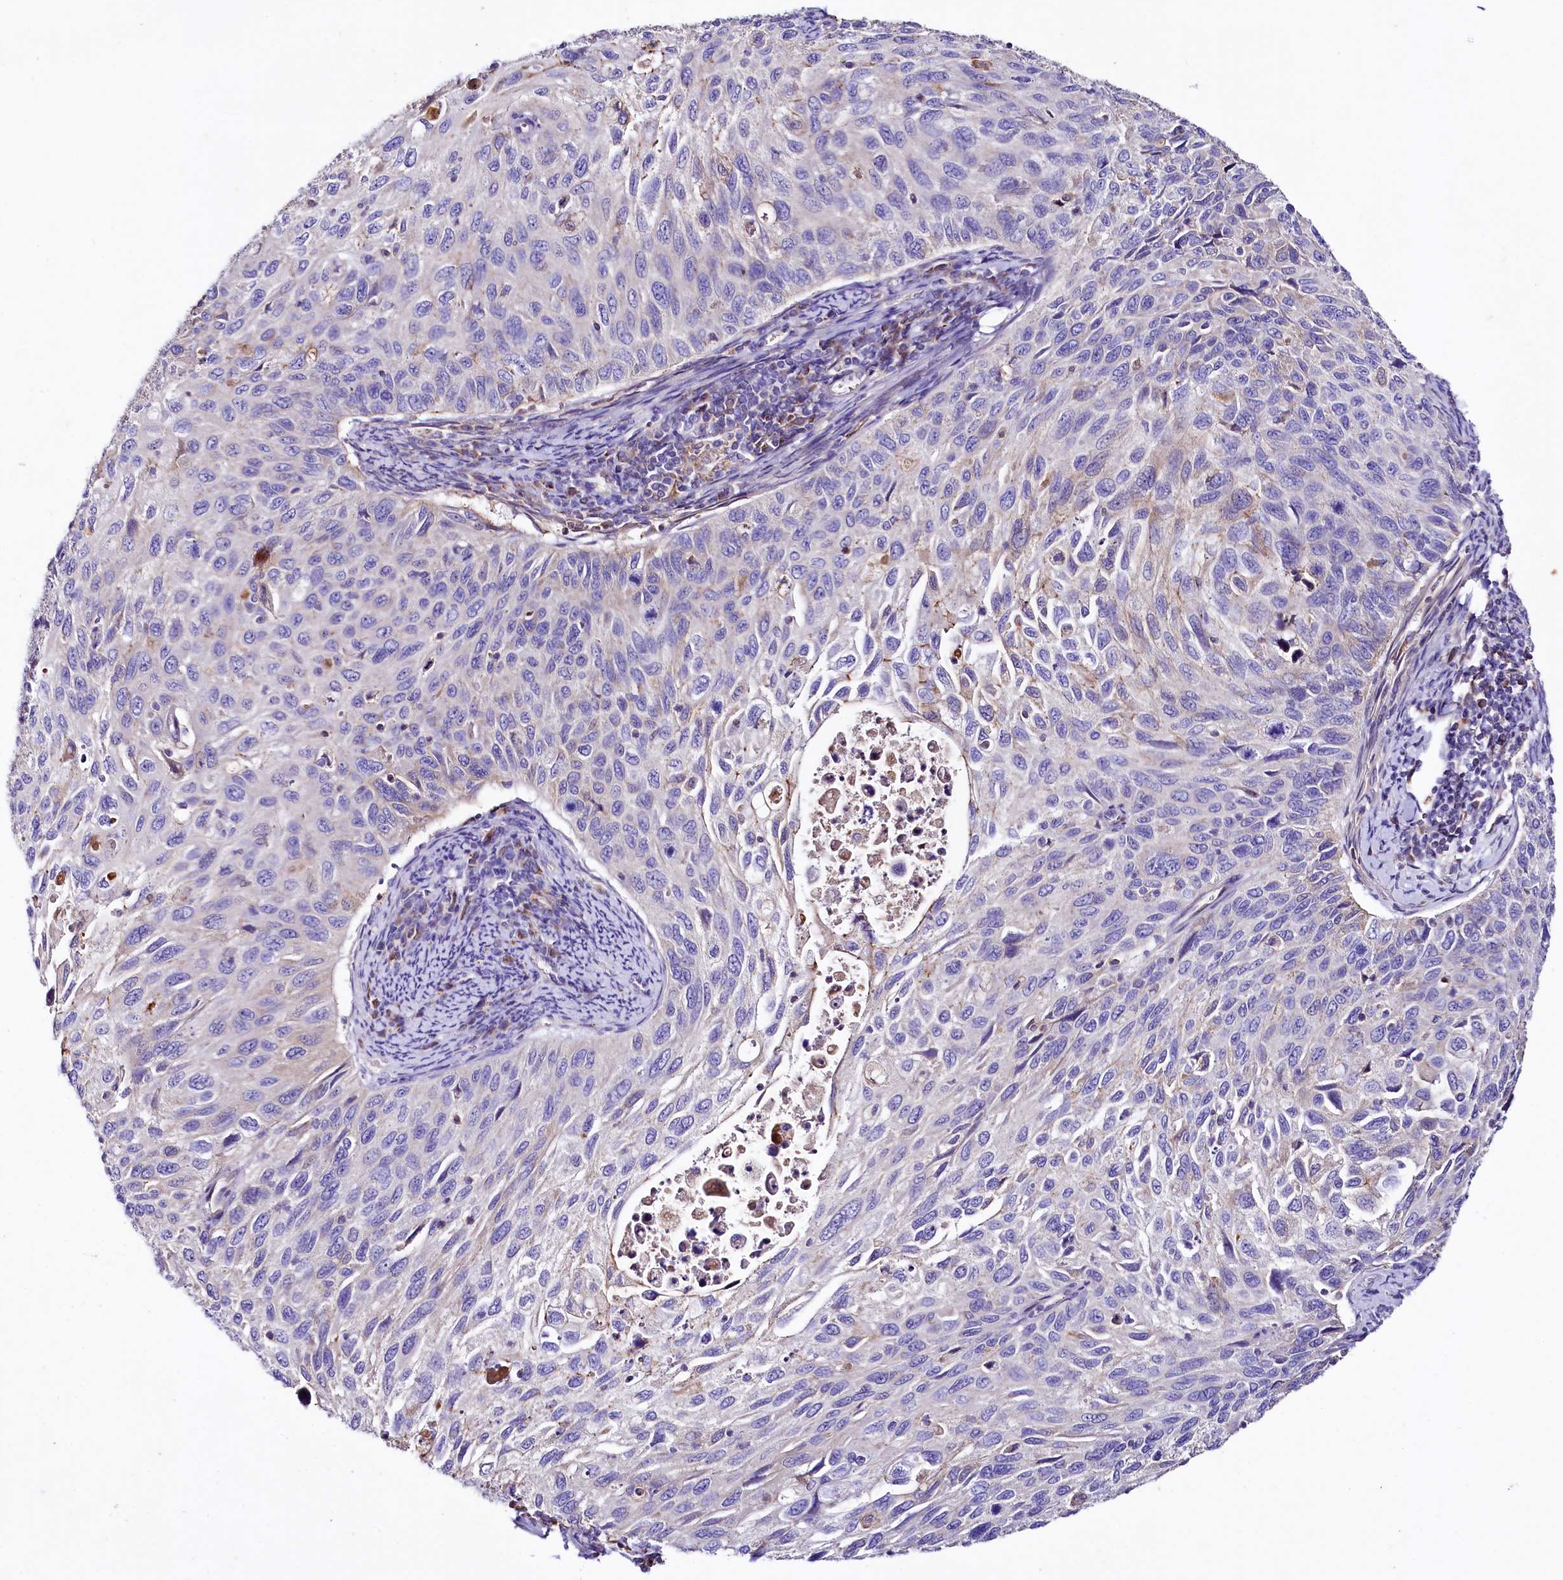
{"staining": {"intensity": "negative", "quantity": "none", "location": "none"}, "tissue": "cervical cancer", "cell_type": "Tumor cells", "image_type": "cancer", "snomed": [{"axis": "morphology", "description": "Squamous cell carcinoma, NOS"}, {"axis": "topography", "description": "Cervix"}], "caption": "Immunohistochemical staining of cervical cancer (squamous cell carcinoma) displays no significant positivity in tumor cells.", "gene": "SACM1L", "patient": {"sex": "female", "age": 70}}